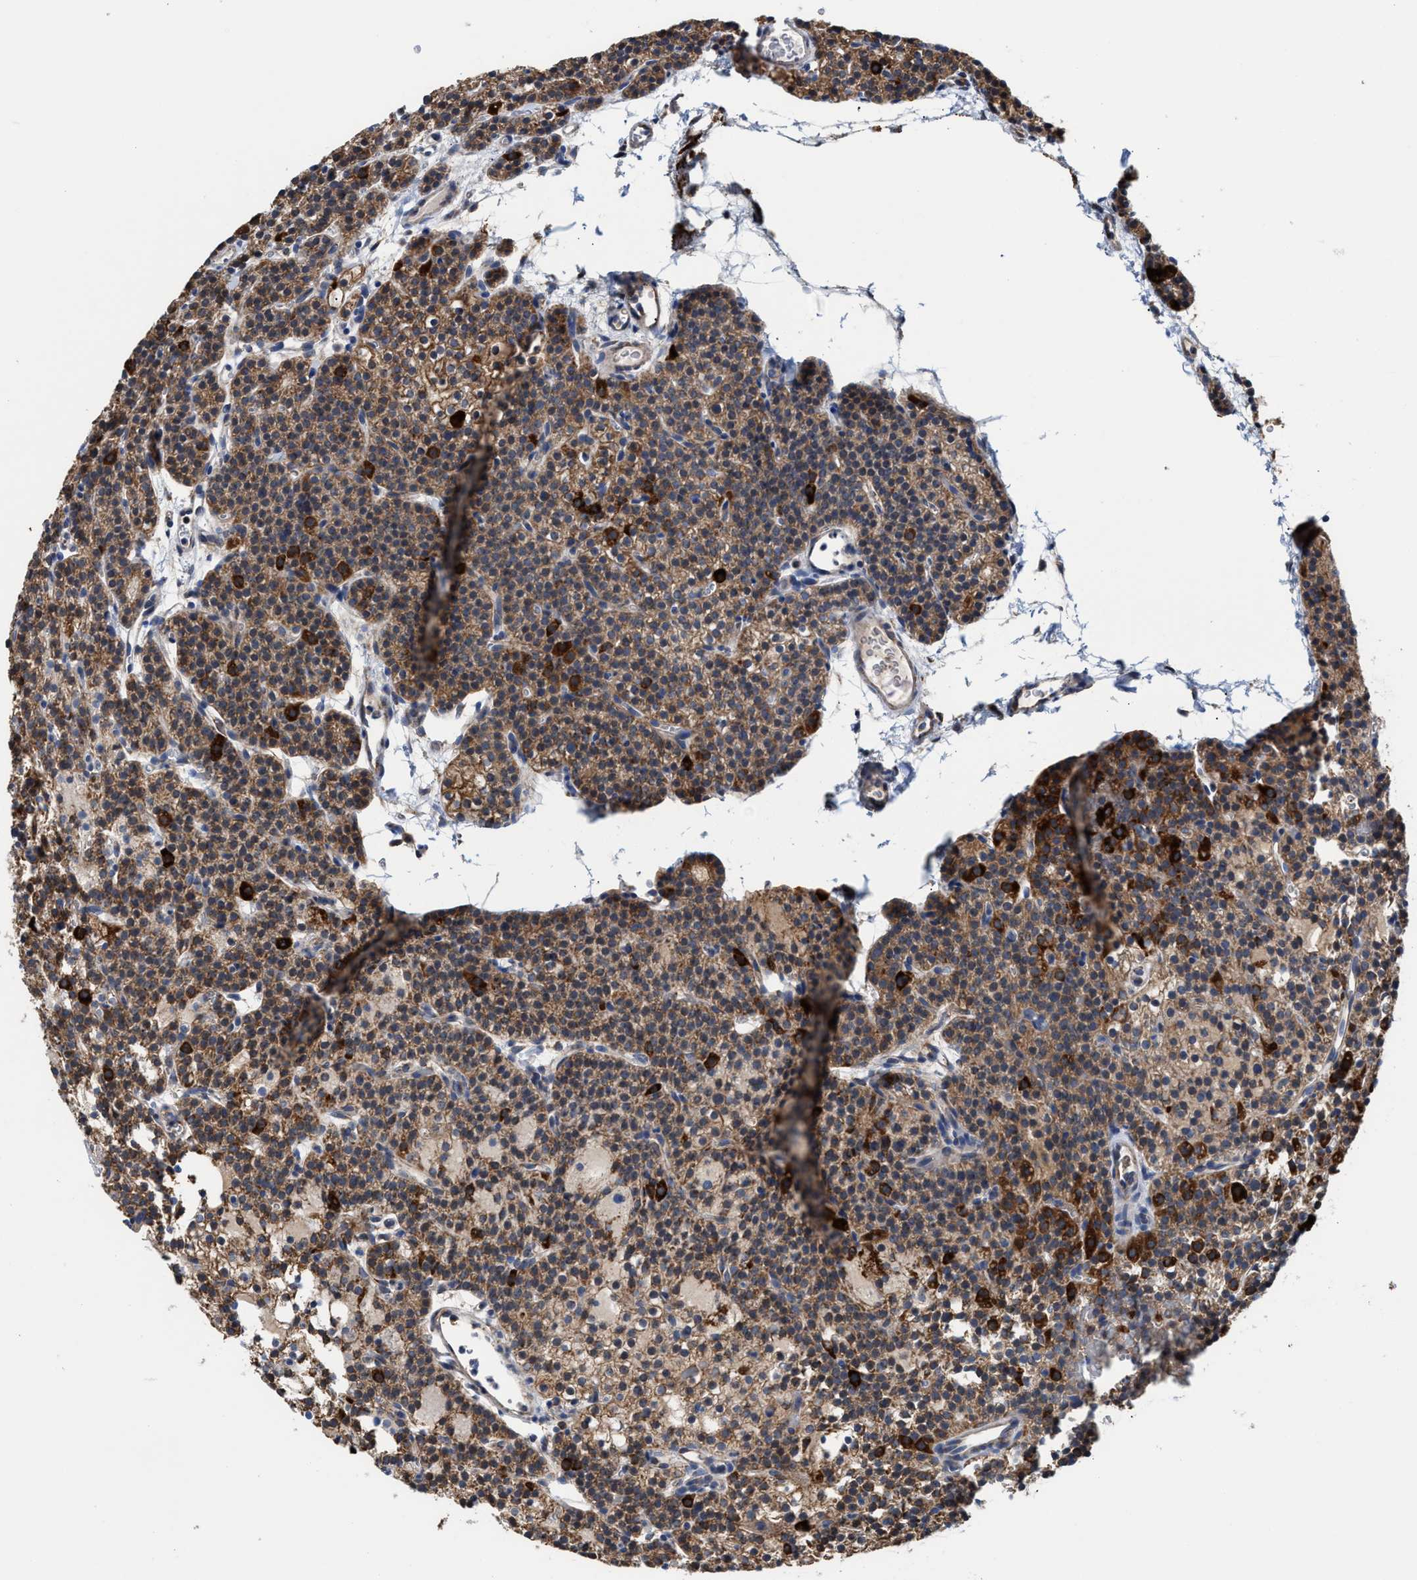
{"staining": {"intensity": "moderate", "quantity": ">75%", "location": "cytoplasmic/membranous"}, "tissue": "parathyroid gland", "cell_type": "Glandular cells", "image_type": "normal", "snomed": [{"axis": "morphology", "description": "Normal tissue, NOS"}, {"axis": "morphology", "description": "Adenoma, NOS"}, {"axis": "topography", "description": "Parathyroid gland"}], "caption": "Protein expression analysis of unremarkable human parathyroid gland reveals moderate cytoplasmic/membranous staining in approximately >75% of glandular cells.", "gene": "MECR", "patient": {"sex": "female", "age": 74}}